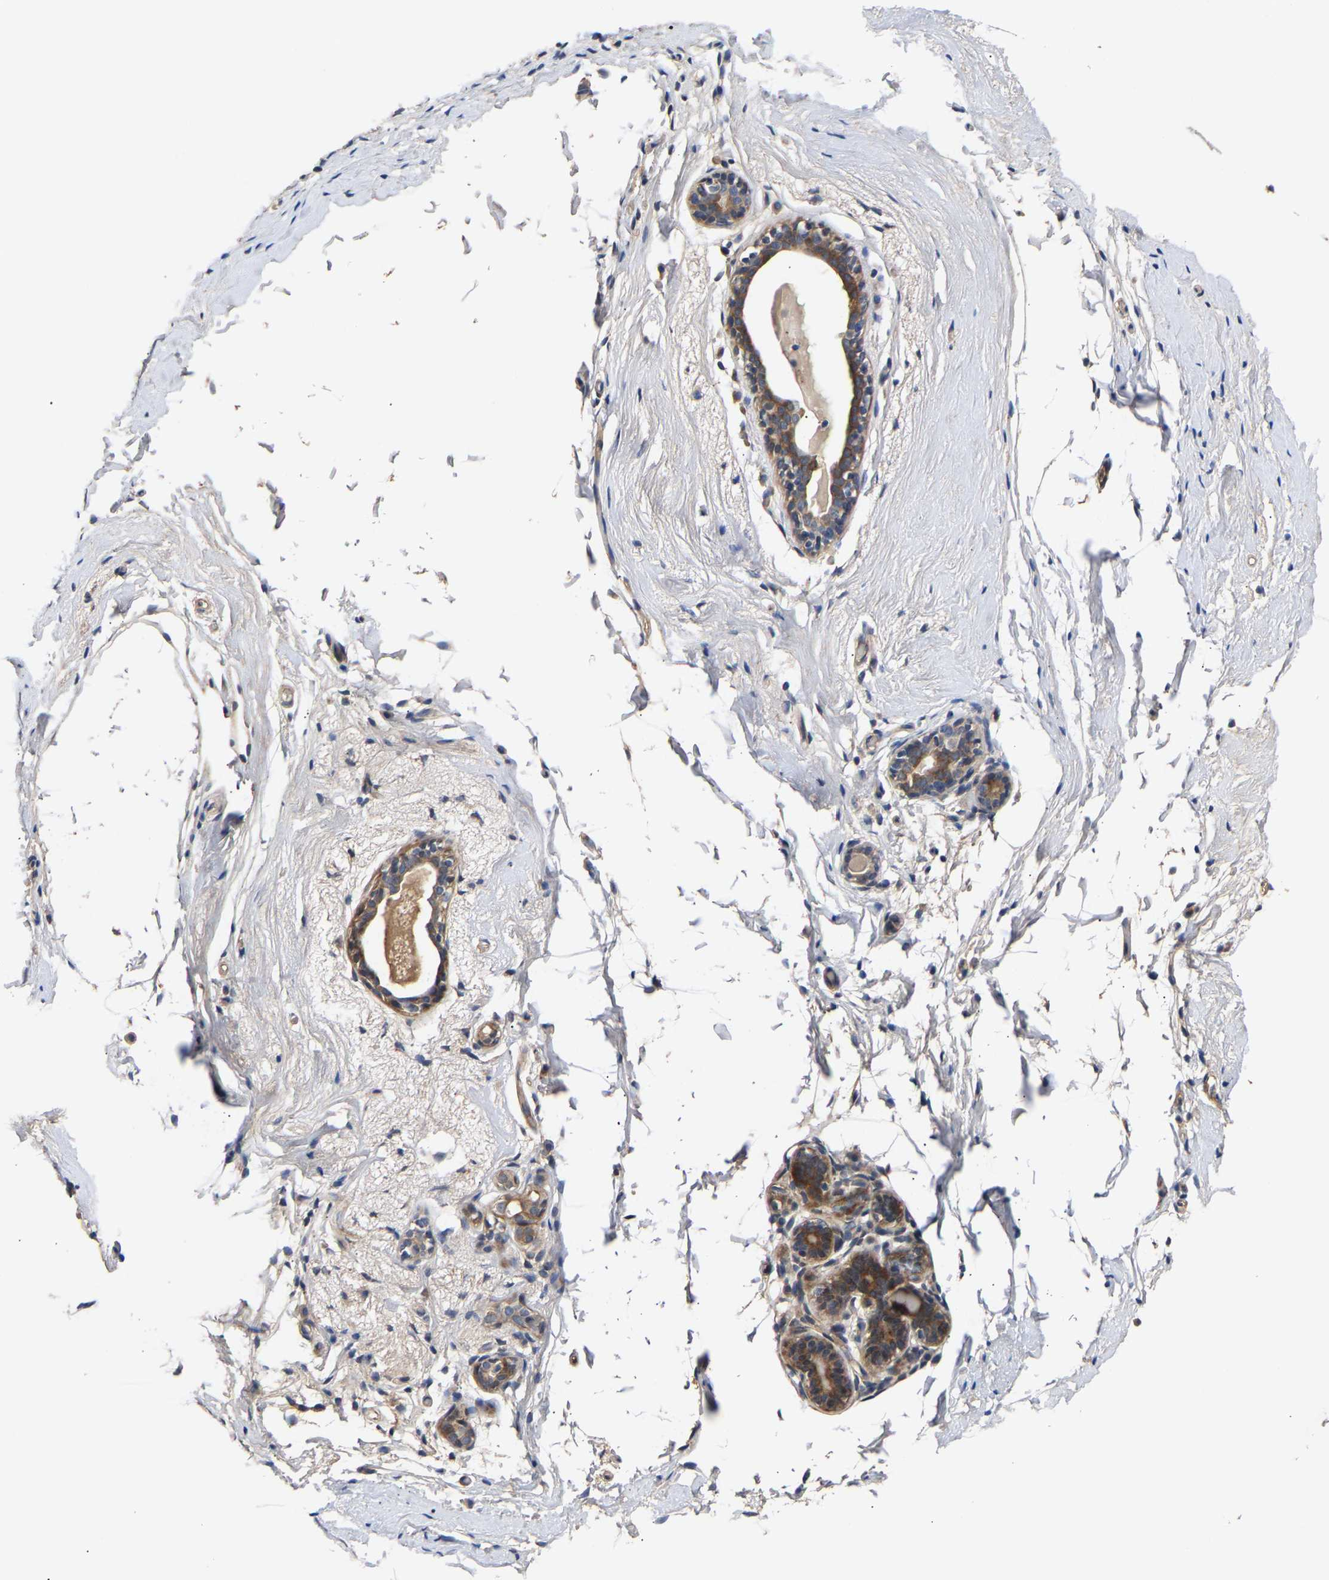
{"staining": {"intensity": "negative", "quantity": "none", "location": "none"}, "tissue": "breast", "cell_type": "Adipocytes", "image_type": "normal", "snomed": [{"axis": "morphology", "description": "Normal tissue, NOS"}, {"axis": "topography", "description": "Breast"}], "caption": "Adipocytes show no significant expression in normal breast. (Stains: DAB (3,3'-diaminobenzidine) immunohistochemistry with hematoxylin counter stain, Microscopy: brightfield microscopy at high magnification).", "gene": "KASH5", "patient": {"sex": "female", "age": 62}}